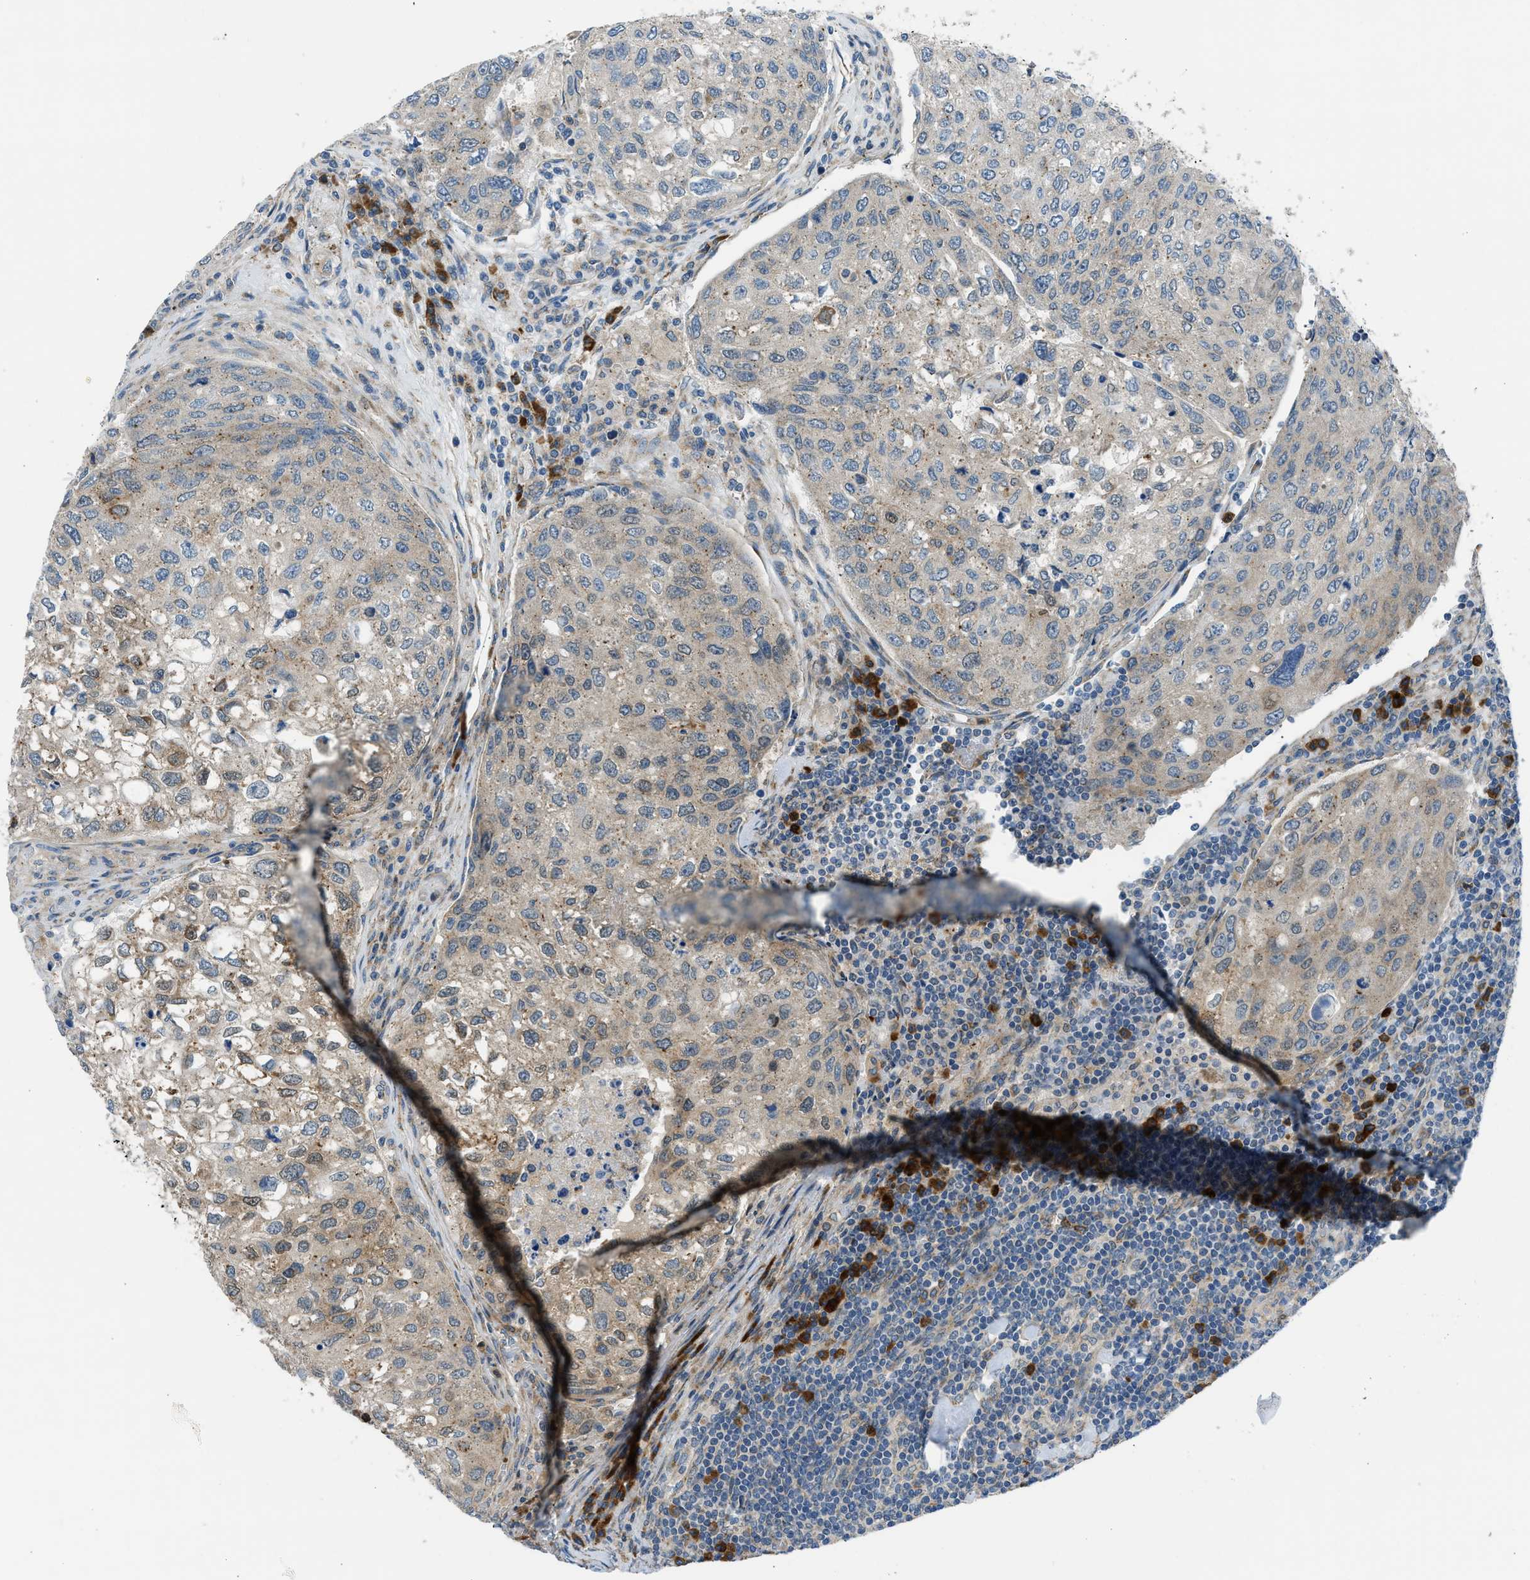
{"staining": {"intensity": "weak", "quantity": "25%-75%", "location": "cytoplasmic/membranous"}, "tissue": "urothelial cancer", "cell_type": "Tumor cells", "image_type": "cancer", "snomed": [{"axis": "morphology", "description": "Urothelial carcinoma, High grade"}, {"axis": "topography", "description": "Lymph node"}, {"axis": "topography", "description": "Urinary bladder"}], "caption": "This histopathology image demonstrates immunohistochemistry (IHC) staining of human urothelial cancer, with low weak cytoplasmic/membranous positivity in about 25%-75% of tumor cells.", "gene": "EDARADD", "patient": {"sex": "male", "age": 51}}